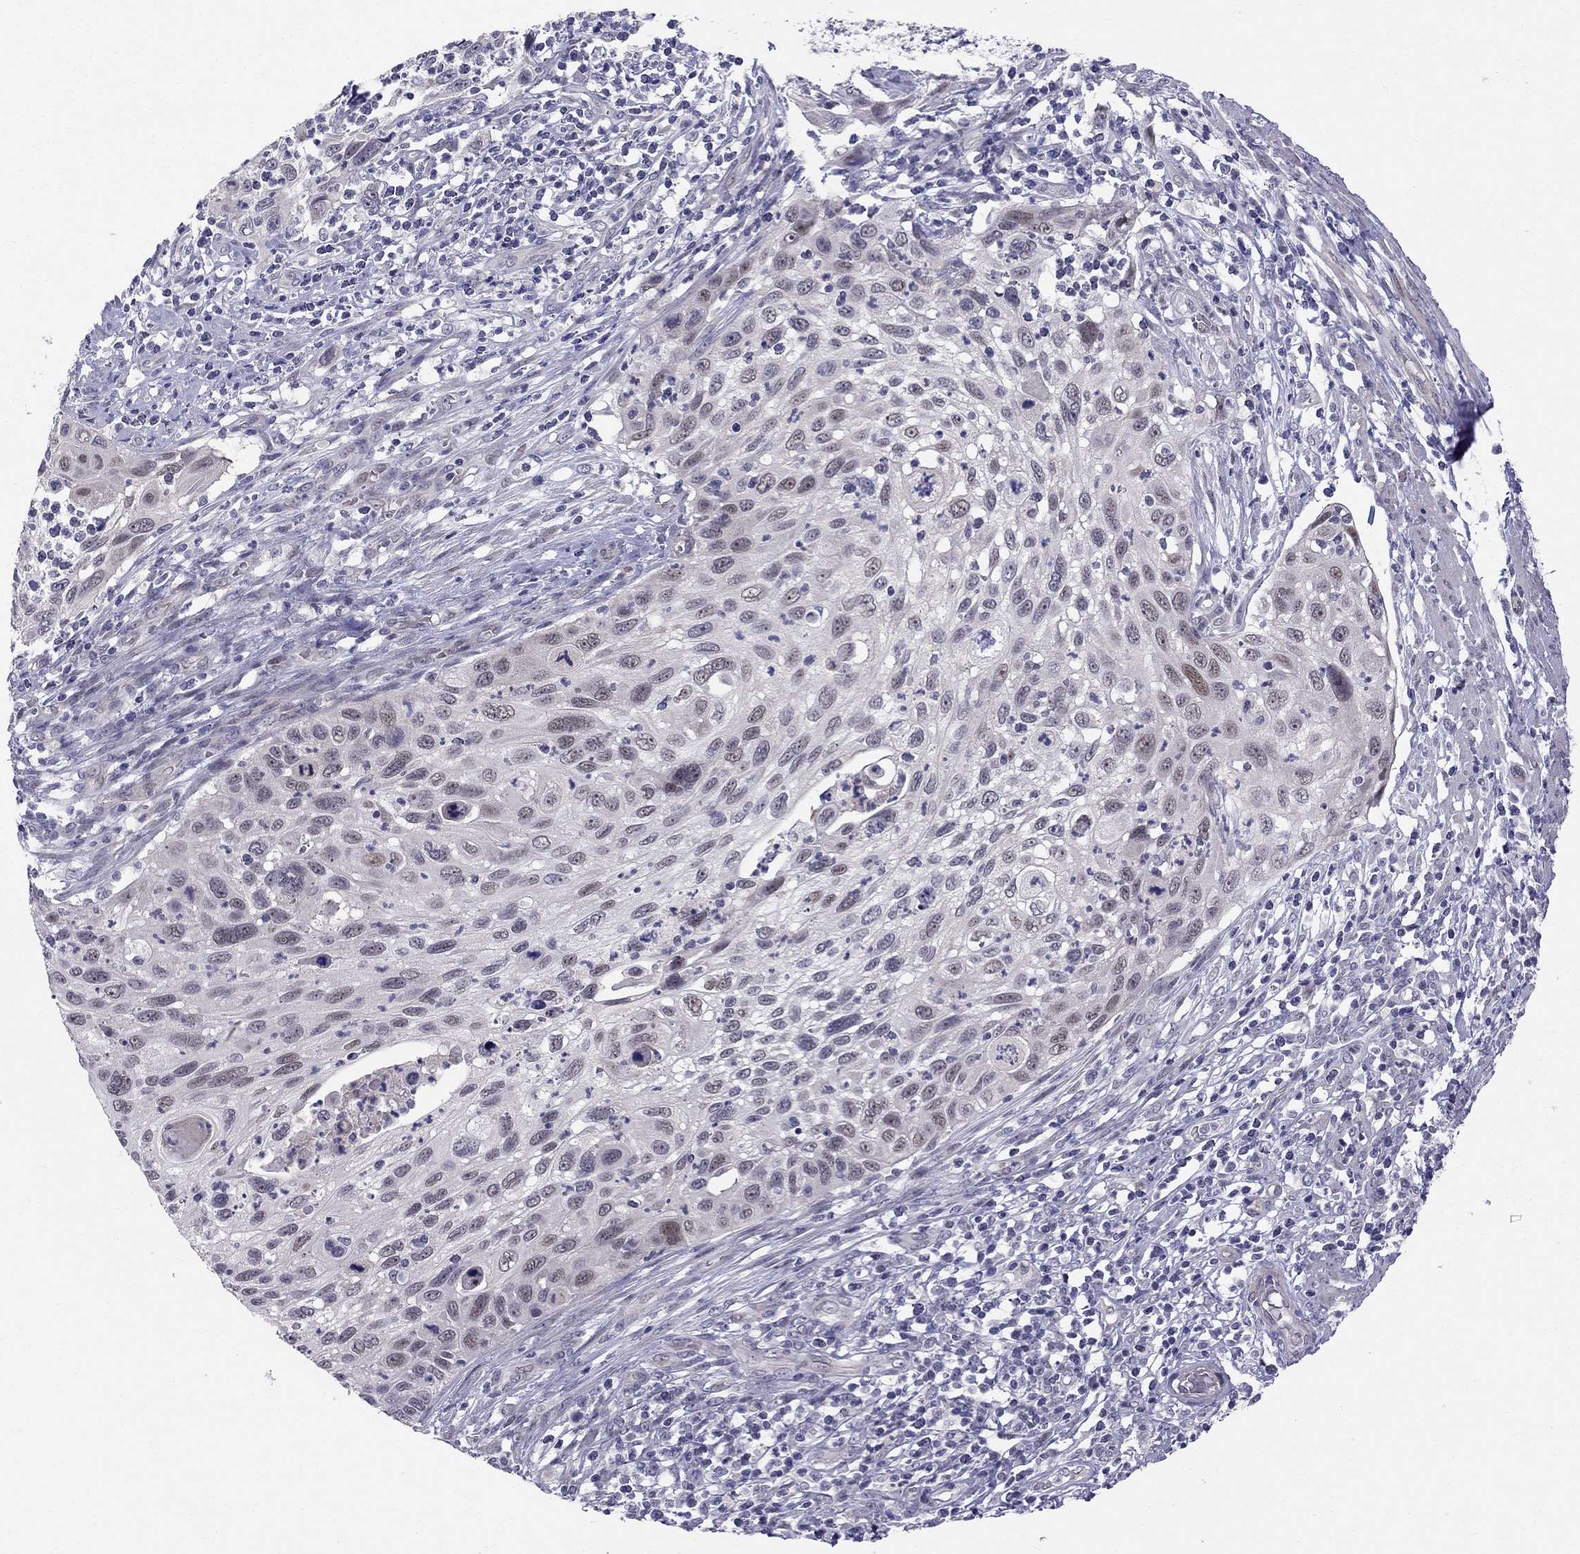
{"staining": {"intensity": "negative", "quantity": "none", "location": "none"}, "tissue": "cervical cancer", "cell_type": "Tumor cells", "image_type": "cancer", "snomed": [{"axis": "morphology", "description": "Squamous cell carcinoma, NOS"}, {"axis": "topography", "description": "Cervix"}], "caption": "This is an immunohistochemistry image of human cervical squamous cell carcinoma. There is no positivity in tumor cells.", "gene": "BAG5", "patient": {"sex": "female", "age": 70}}